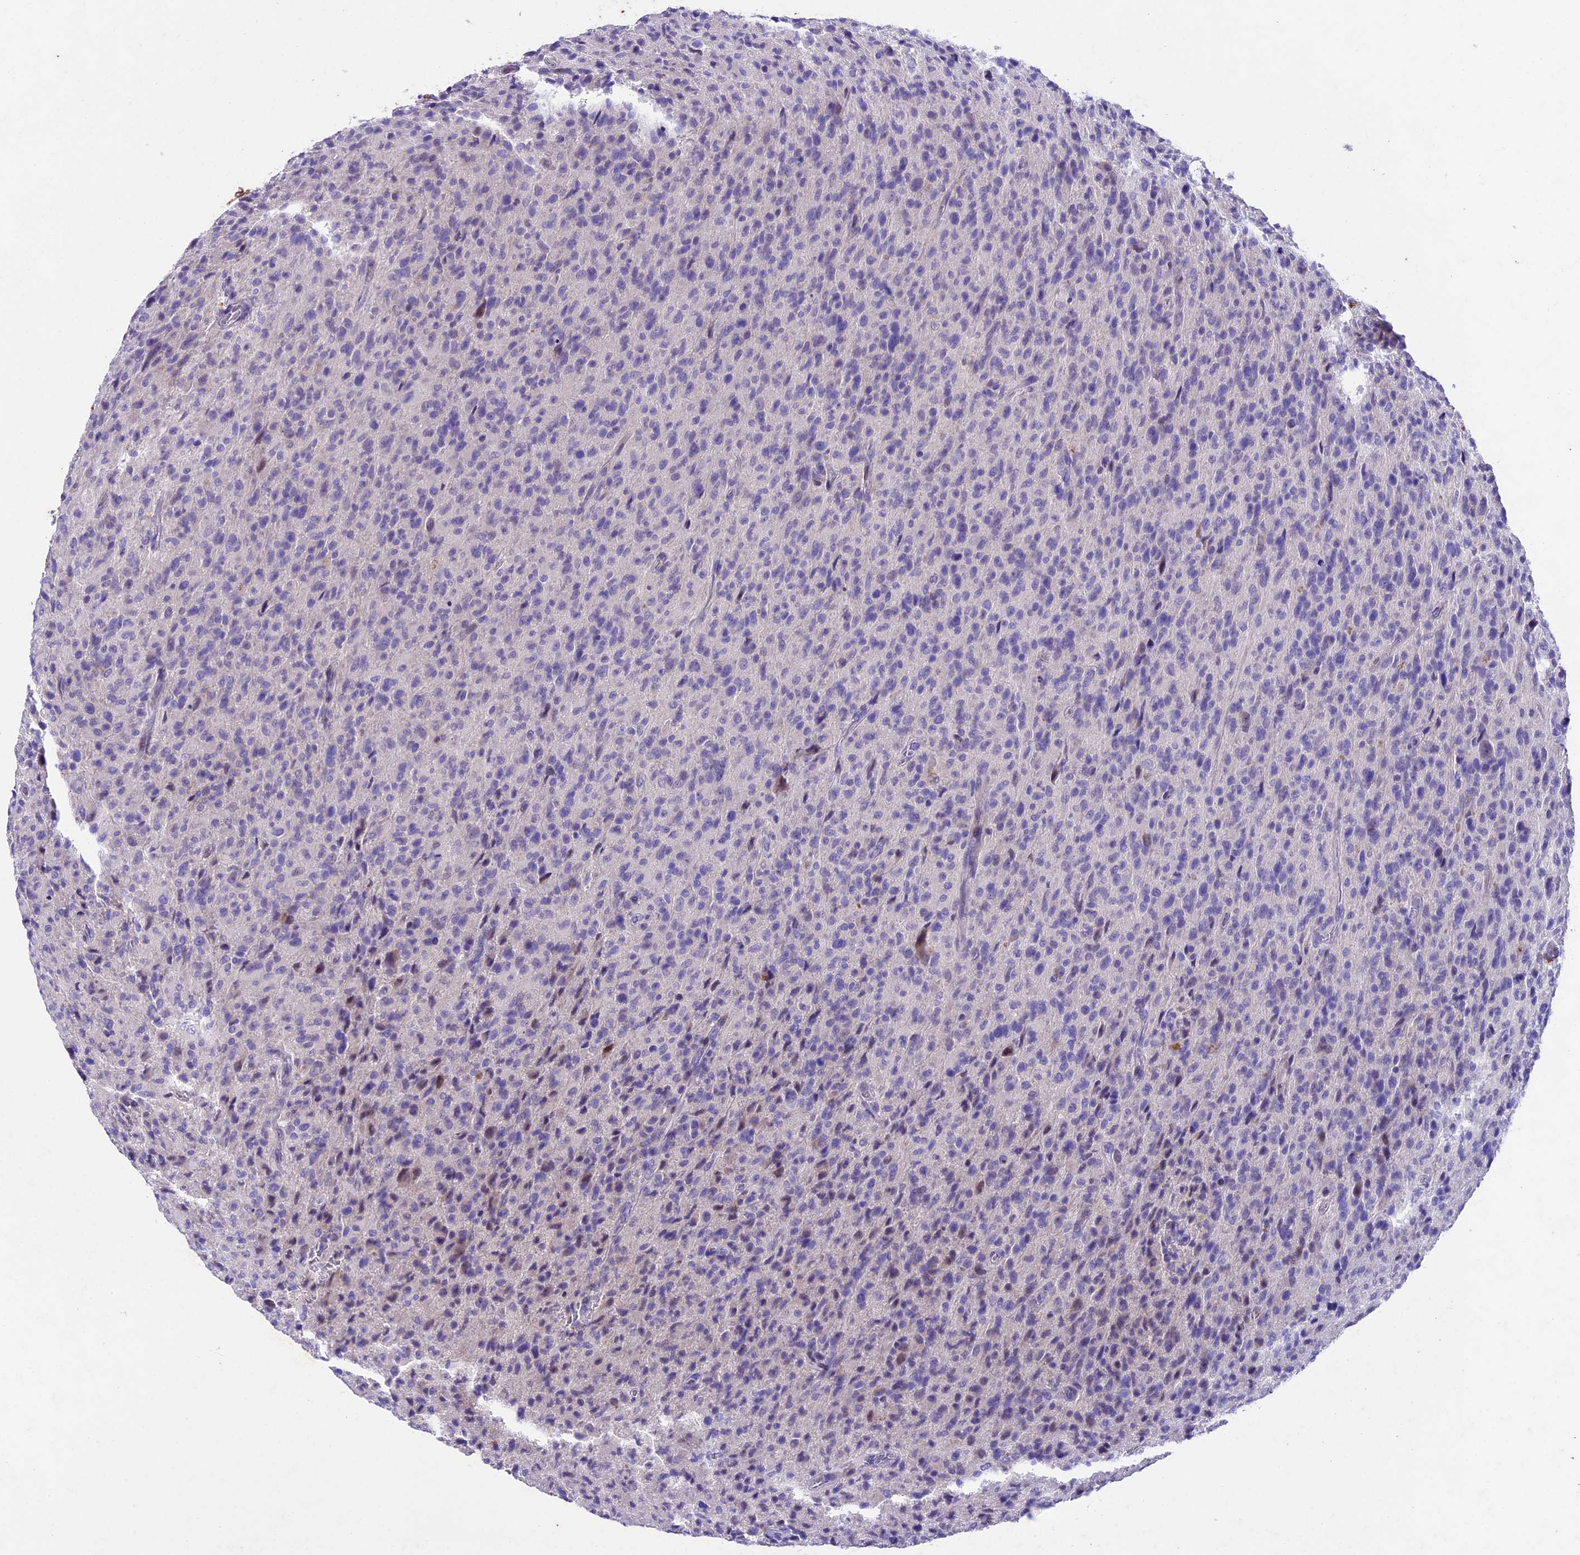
{"staining": {"intensity": "negative", "quantity": "none", "location": "none"}, "tissue": "glioma", "cell_type": "Tumor cells", "image_type": "cancer", "snomed": [{"axis": "morphology", "description": "Glioma, malignant, High grade"}, {"axis": "topography", "description": "Brain"}], "caption": "The histopathology image reveals no staining of tumor cells in glioma.", "gene": "IFT140", "patient": {"sex": "female", "age": 57}}